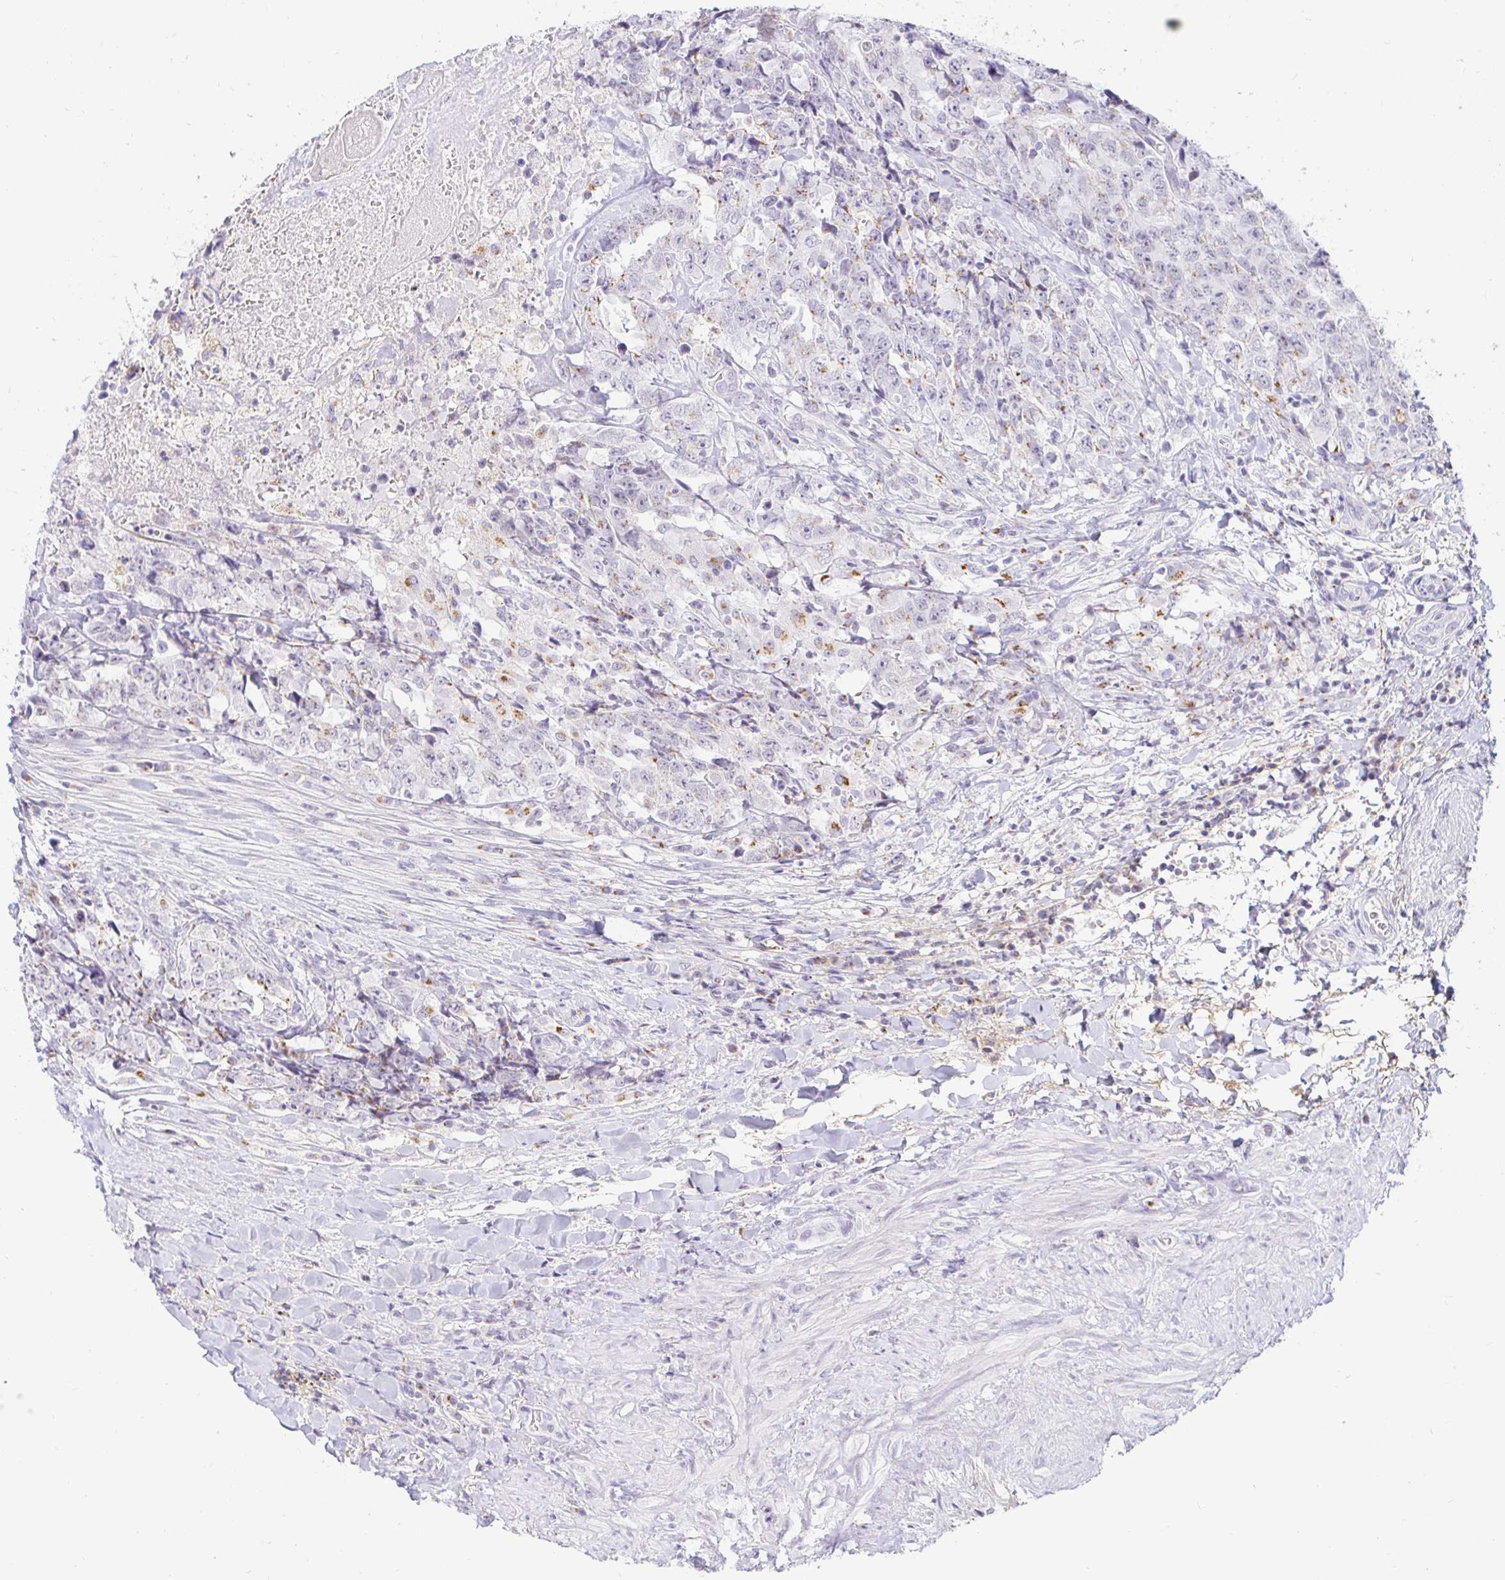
{"staining": {"intensity": "negative", "quantity": "none", "location": "none"}, "tissue": "testis cancer", "cell_type": "Tumor cells", "image_type": "cancer", "snomed": [{"axis": "morphology", "description": "Carcinoma, Embryonal, NOS"}, {"axis": "topography", "description": "Testis"}], "caption": "A micrograph of human testis cancer (embryonal carcinoma) is negative for staining in tumor cells.", "gene": "OR51D1", "patient": {"sex": "male", "age": 24}}